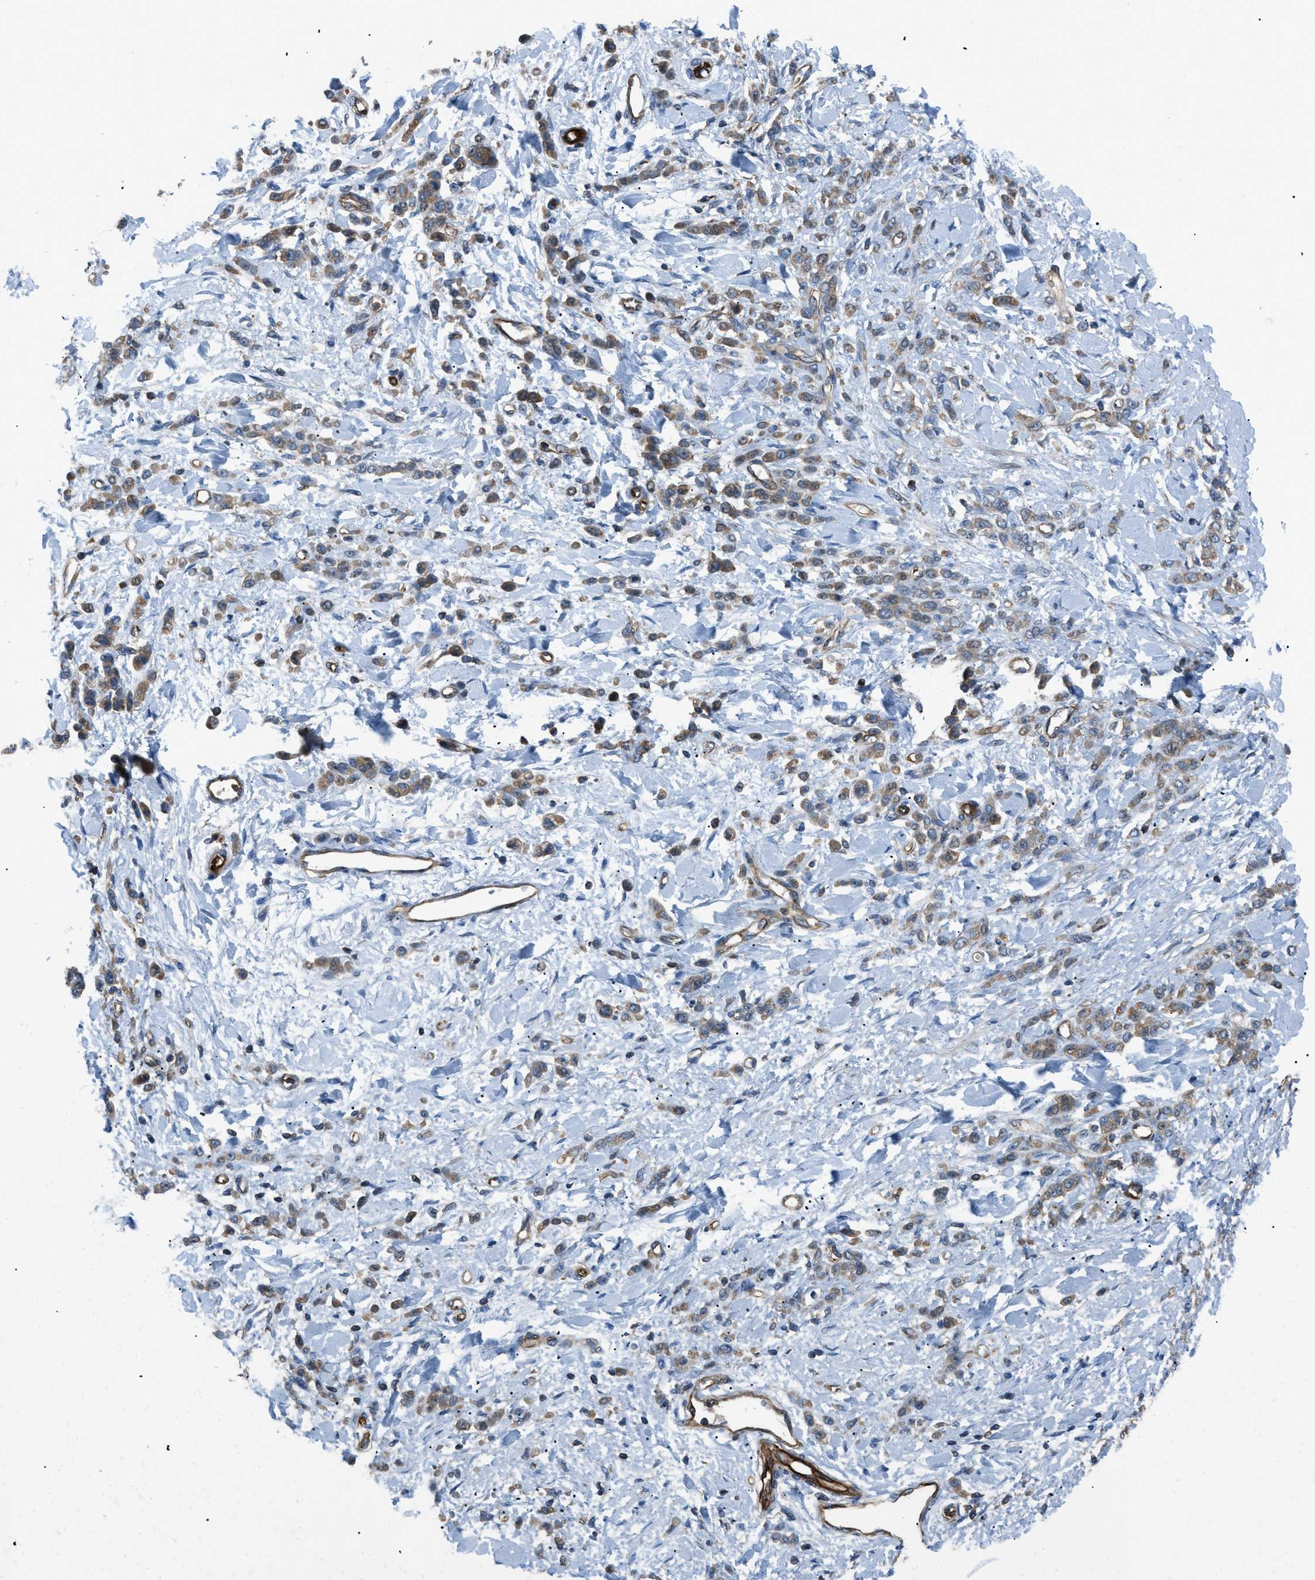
{"staining": {"intensity": "moderate", "quantity": ">75%", "location": "cytoplasmic/membranous"}, "tissue": "stomach cancer", "cell_type": "Tumor cells", "image_type": "cancer", "snomed": [{"axis": "morphology", "description": "Normal tissue, NOS"}, {"axis": "morphology", "description": "Adenocarcinoma, NOS"}, {"axis": "topography", "description": "Stomach"}], "caption": "Protein staining exhibits moderate cytoplasmic/membranous positivity in about >75% of tumor cells in stomach cancer (adenocarcinoma).", "gene": "ATP2A3", "patient": {"sex": "male", "age": 82}}